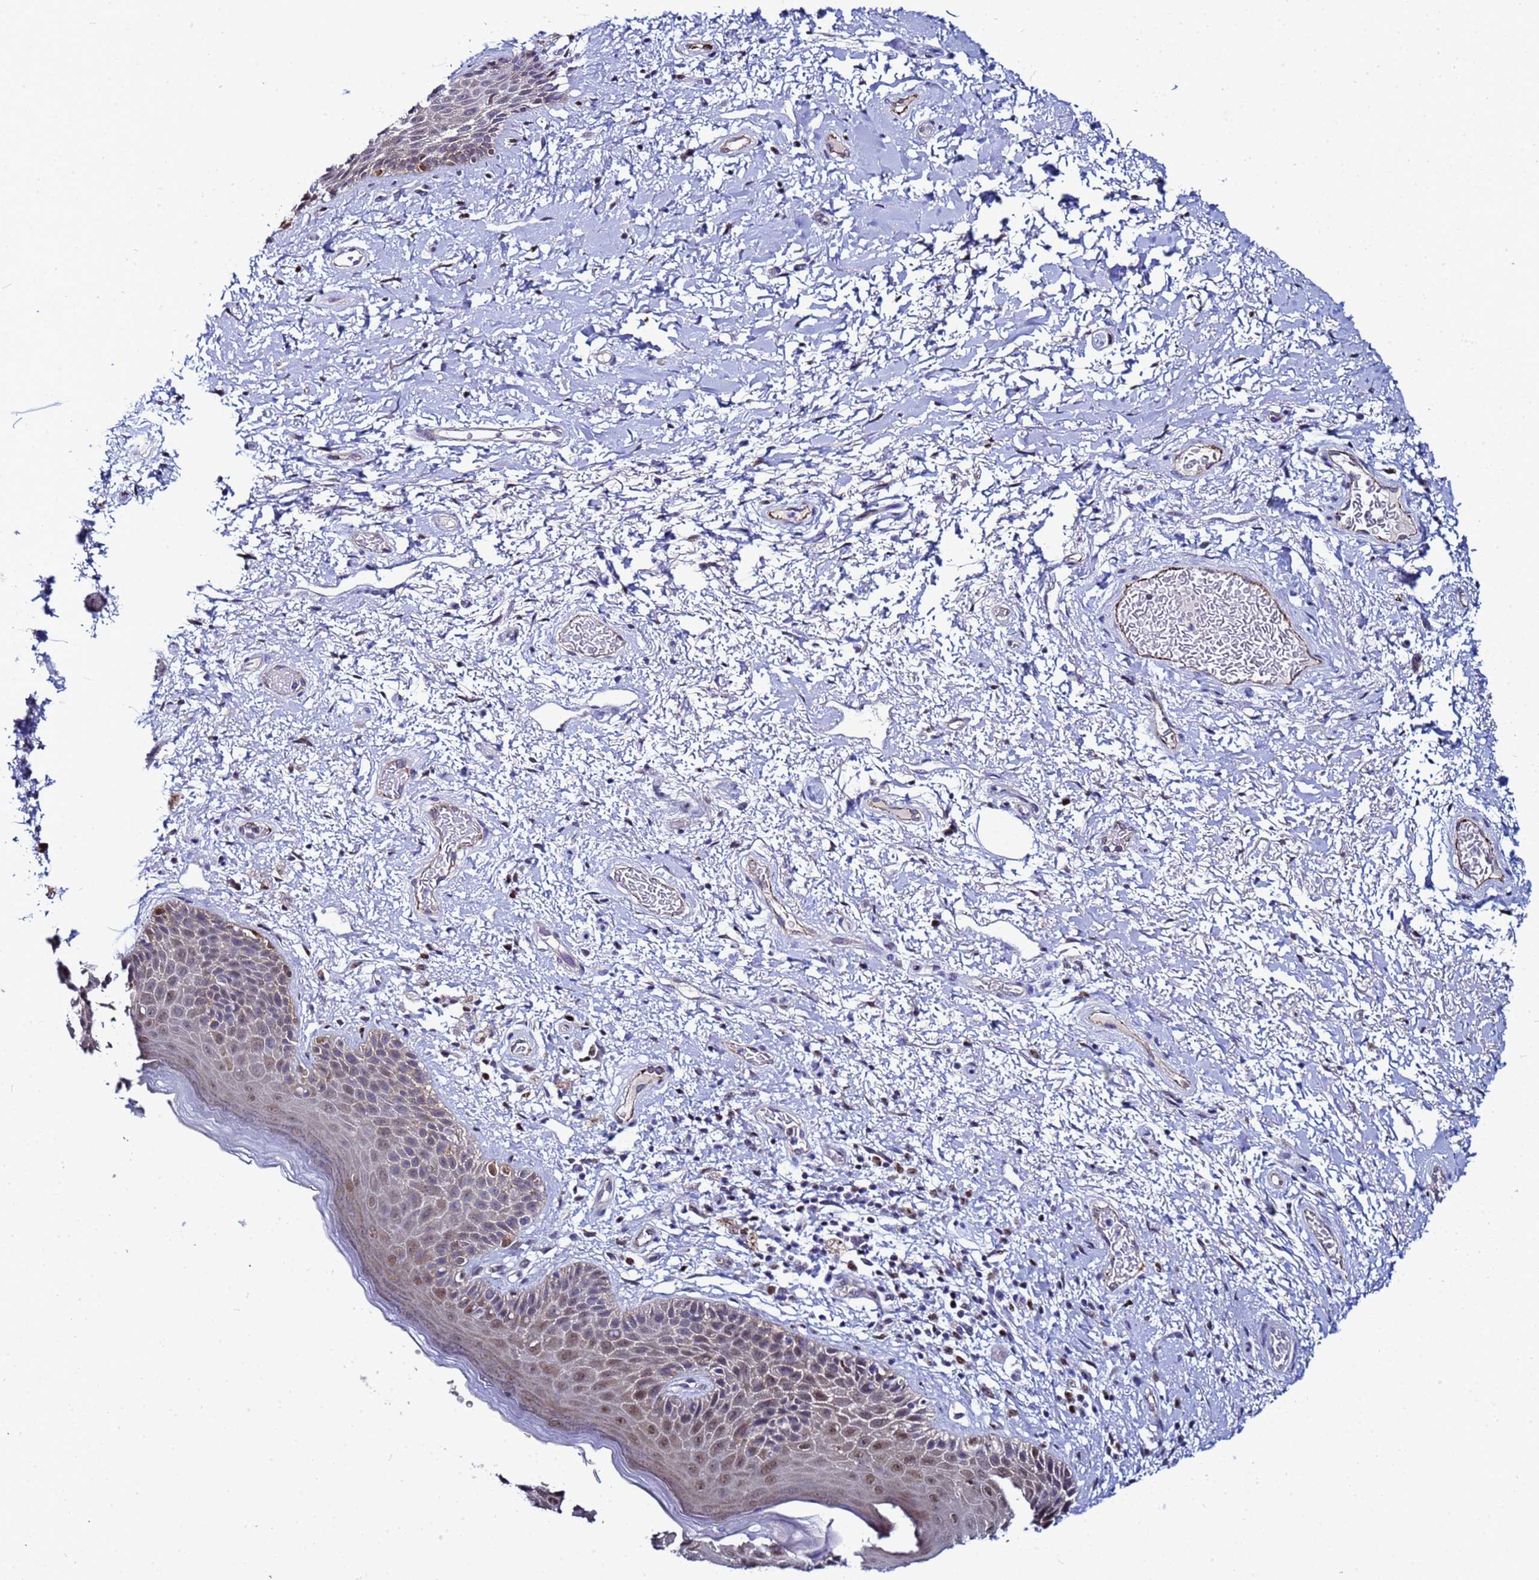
{"staining": {"intensity": "weak", "quantity": "25%-75%", "location": "cytoplasmic/membranous,nuclear"}, "tissue": "skin", "cell_type": "Epidermal cells", "image_type": "normal", "snomed": [{"axis": "morphology", "description": "Normal tissue, NOS"}, {"axis": "topography", "description": "Anal"}], "caption": "Epidermal cells show low levels of weak cytoplasmic/membranous,nuclear expression in approximately 25%-75% of cells in benign skin.", "gene": "SLC25A37", "patient": {"sex": "female", "age": 46}}